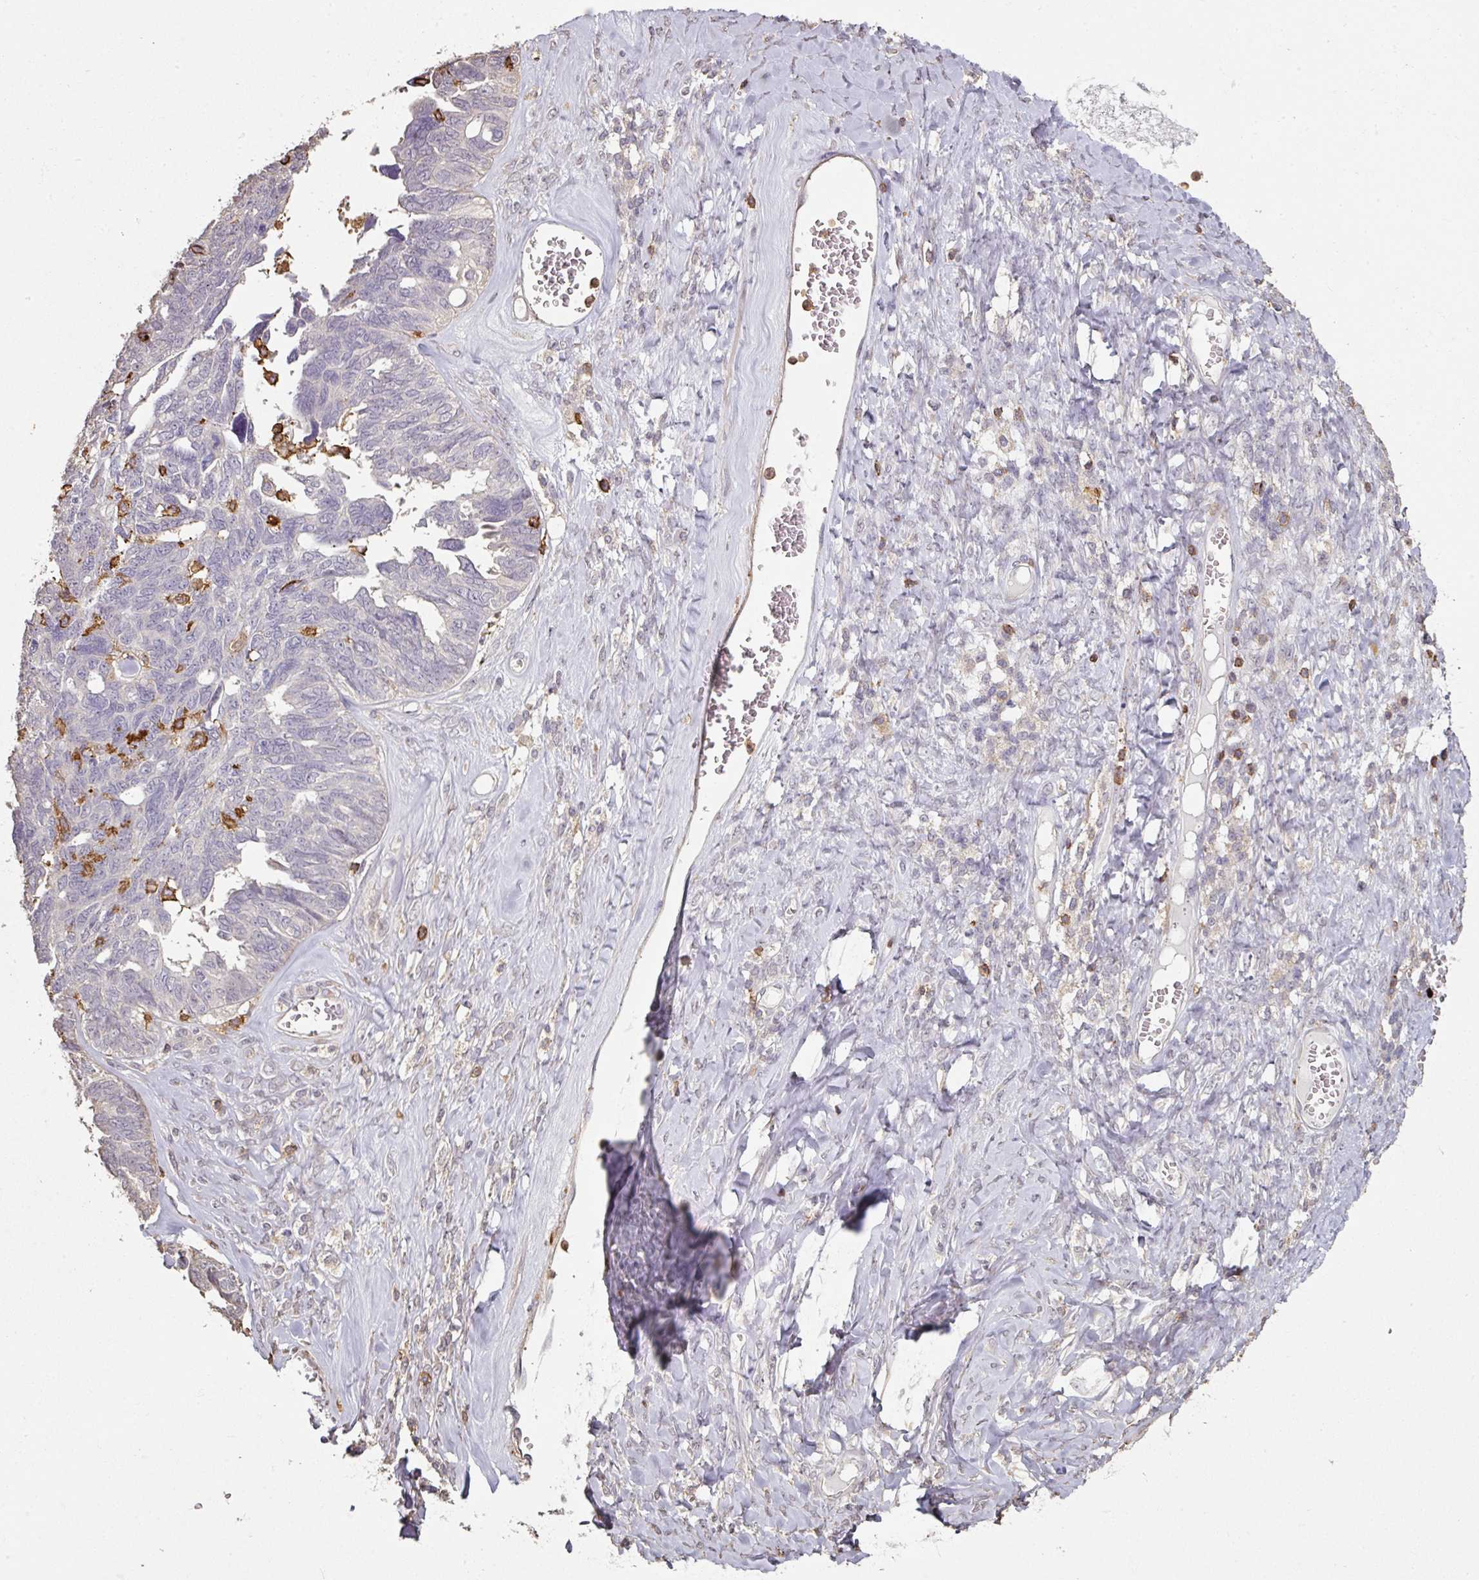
{"staining": {"intensity": "negative", "quantity": "none", "location": "none"}, "tissue": "ovarian cancer", "cell_type": "Tumor cells", "image_type": "cancer", "snomed": [{"axis": "morphology", "description": "Cystadenocarcinoma, serous, NOS"}, {"axis": "topography", "description": "Ovary"}], "caption": "This photomicrograph is of serous cystadenocarcinoma (ovarian) stained with immunohistochemistry (IHC) to label a protein in brown with the nuclei are counter-stained blue. There is no staining in tumor cells.", "gene": "OLFML2B", "patient": {"sex": "female", "age": 79}}